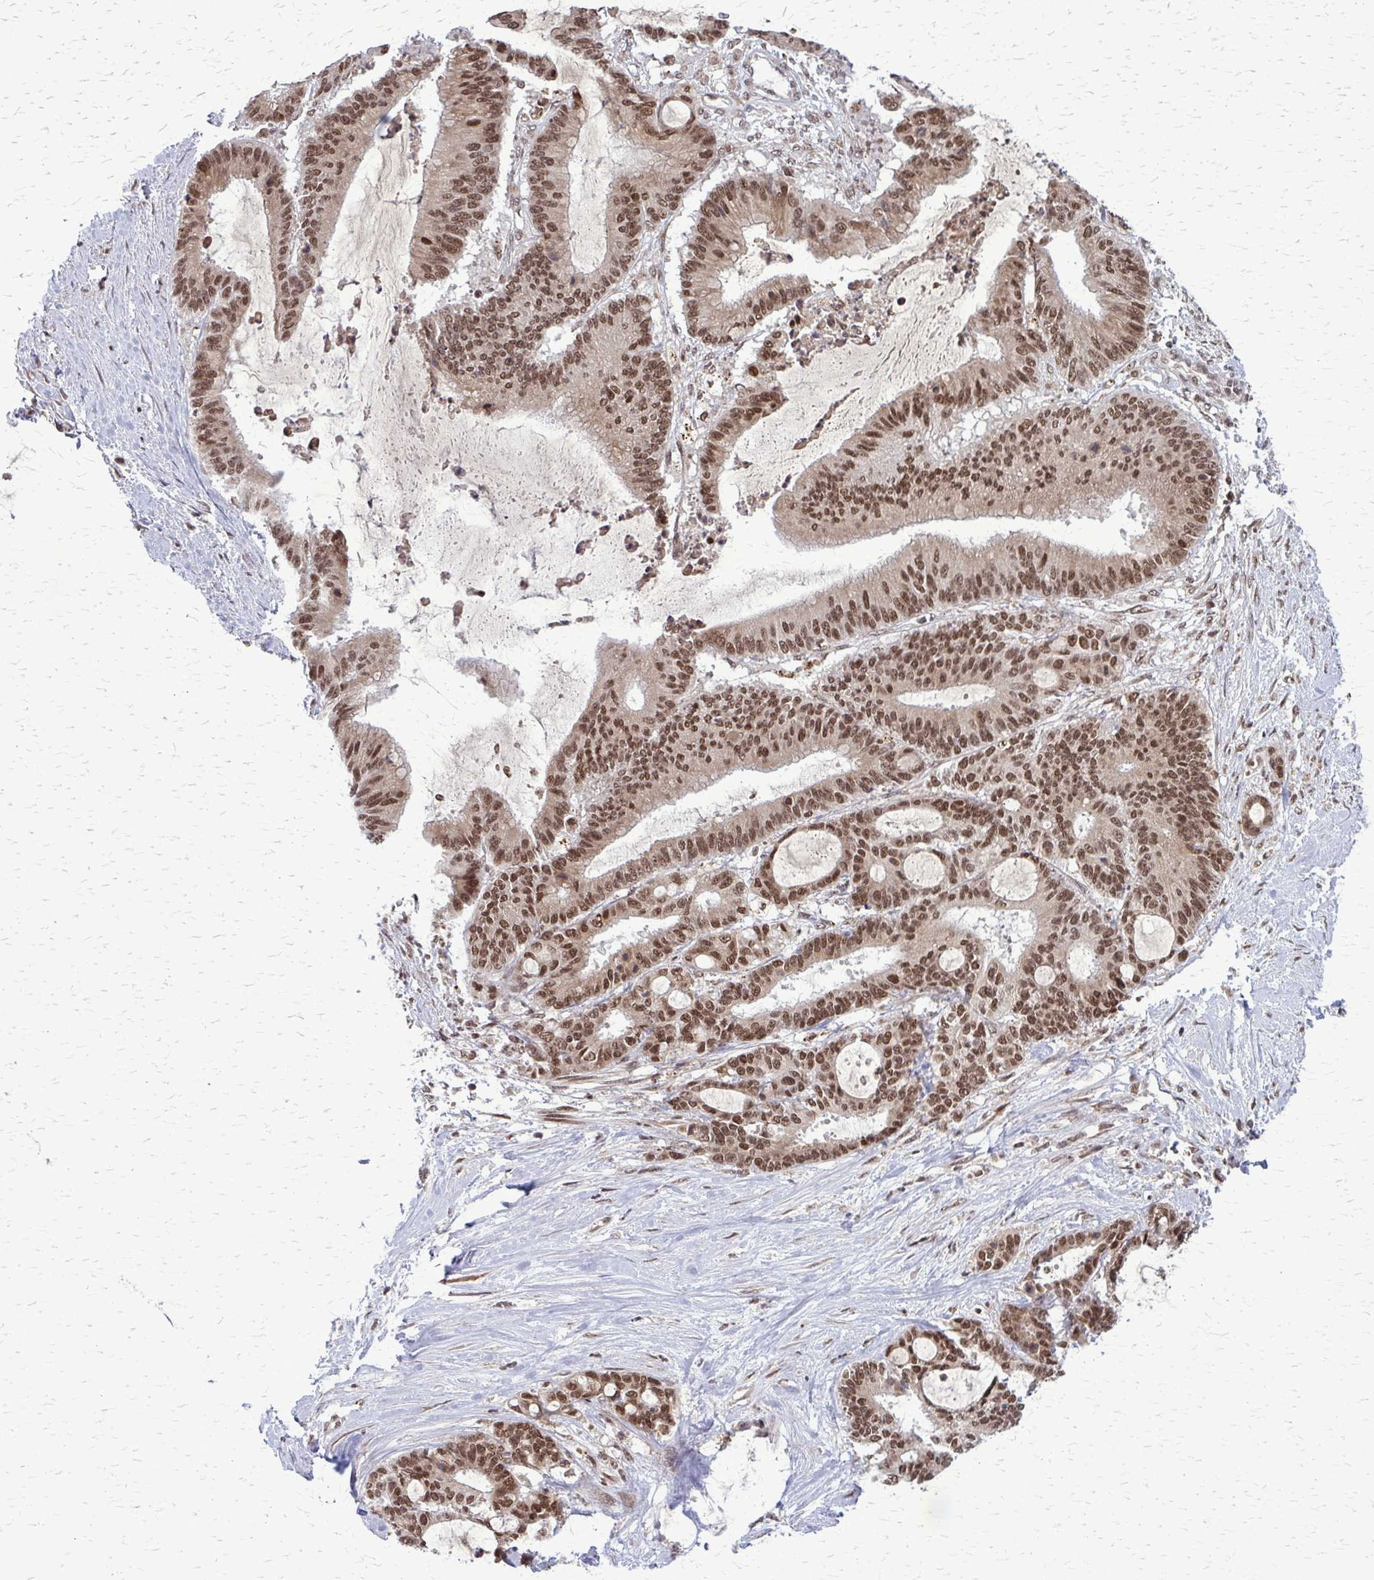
{"staining": {"intensity": "moderate", "quantity": ">75%", "location": "nuclear"}, "tissue": "liver cancer", "cell_type": "Tumor cells", "image_type": "cancer", "snomed": [{"axis": "morphology", "description": "Normal tissue, NOS"}, {"axis": "morphology", "description": "Cholangiocarcinoma"}, {"axis": "topography", "description": "Liver"}, {"axis": "topography", "description": "Peripheral nerve tissue"}], "caption": "IHC staining of cholangiocarcinoma (liver), which displays medium levels of moderate nuclear staining in about >75% of tumor cells indicating moderate nuclear protein positivity. The staining was performed using DAB (3,3'-diaminobenzidine) (brown) for protein detection and nuclei were counterstained in hematoxylin (blue).", "gene": "HDAC3", "patient": {"sex": "female", "age": 73}}